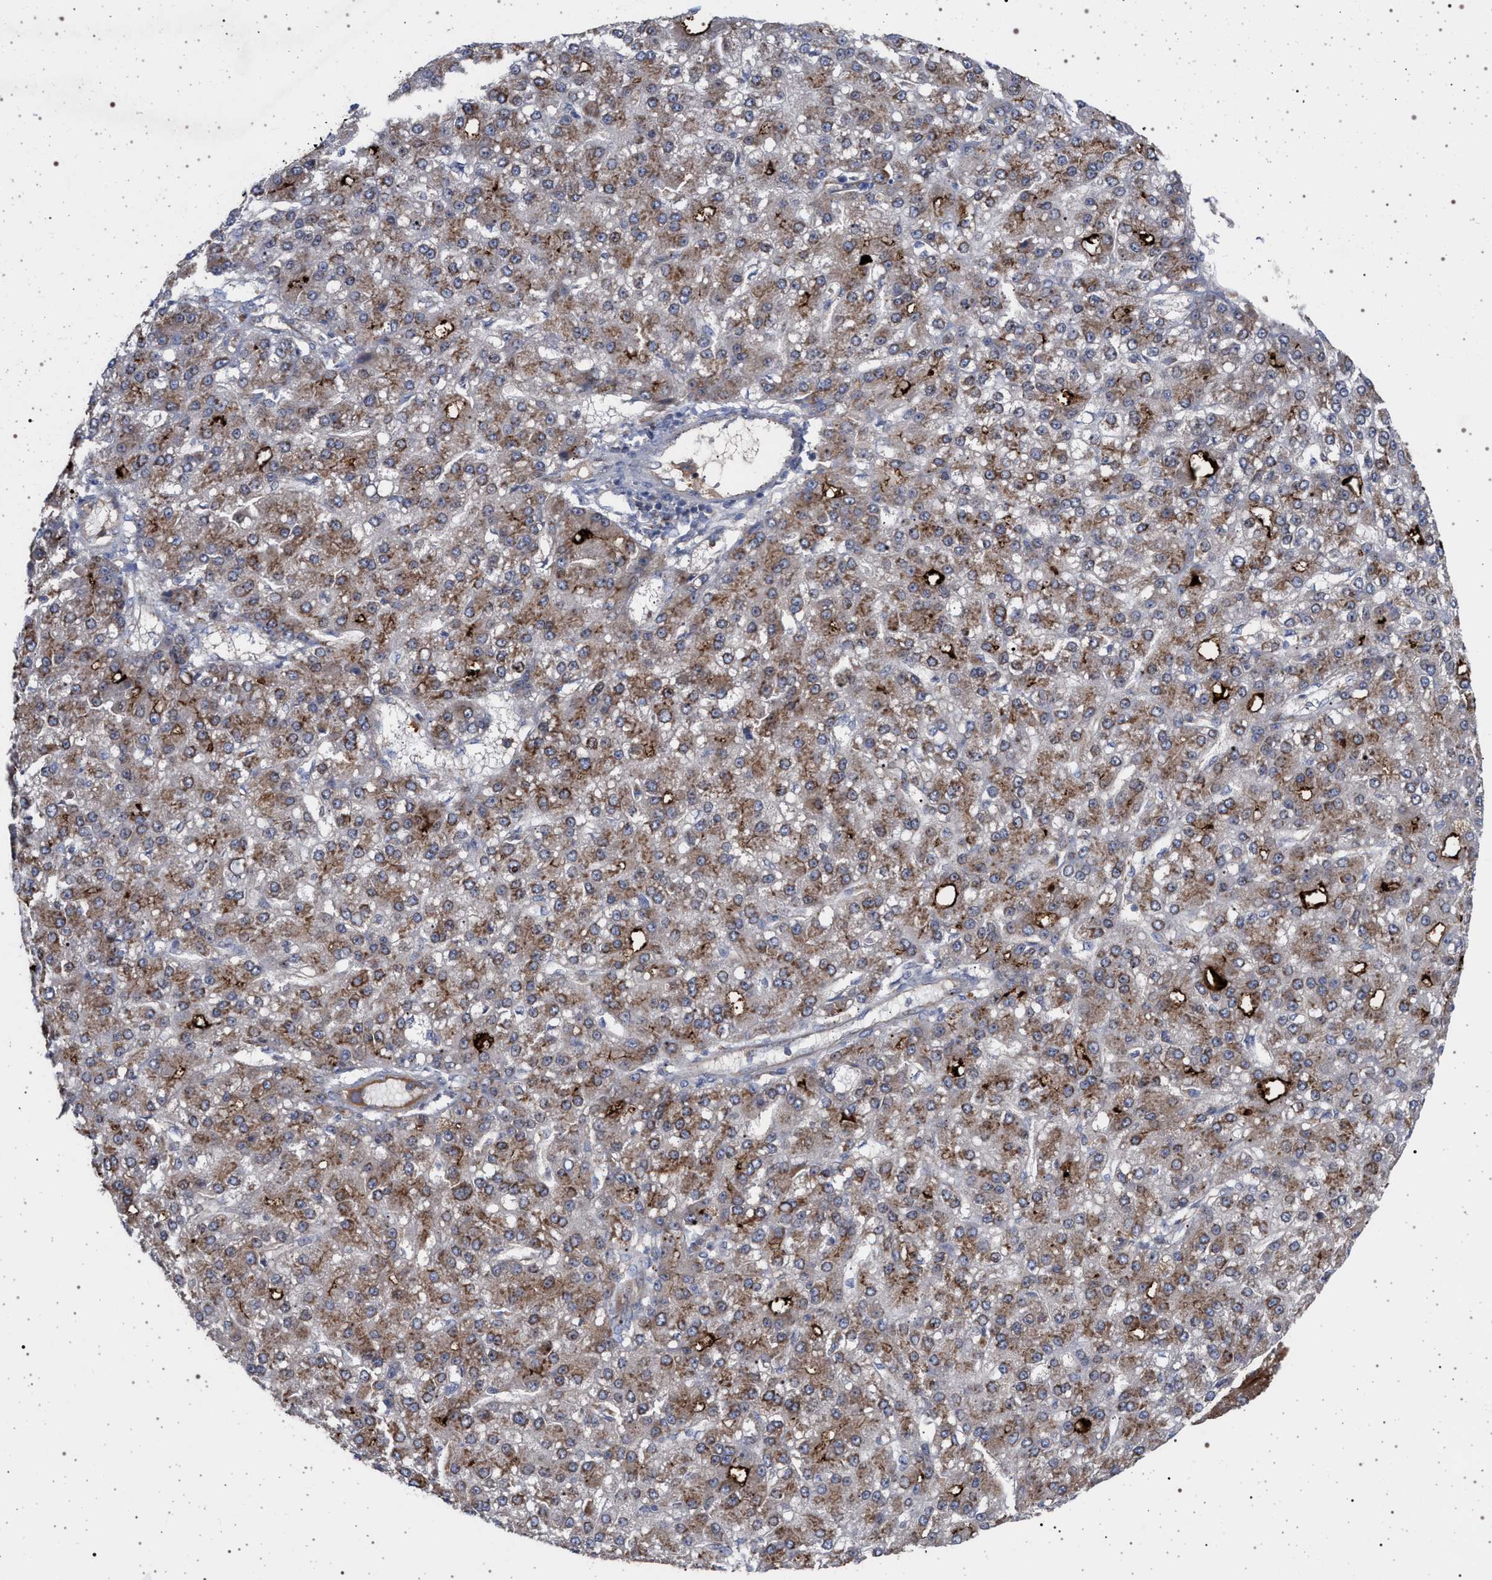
{"staining": {"intensity": "moderate", "quantity": ">75%", "location": "cytoplasmic/membranous"}, "tissue": "liver cancer", "cell_type": "Tumor cells", "image_type": "cancer", "snomed": [{"axis": "morphology", "description": "Carcinoma, Hepatocellular, NOS"}, {"axis": "topography", "description": "Liver"}], "caption": "Immunohistochemical staining of human hepatocellular carcinoma (liver) demonstrates medium levels of moderate cytoplasmic/membranous expression in about >75% of tumor cells. (Brightfield microscopy of DAB IHC at high magnification).", "gene": "RBM48", "patient": {"sex": "male", "age": 67}}